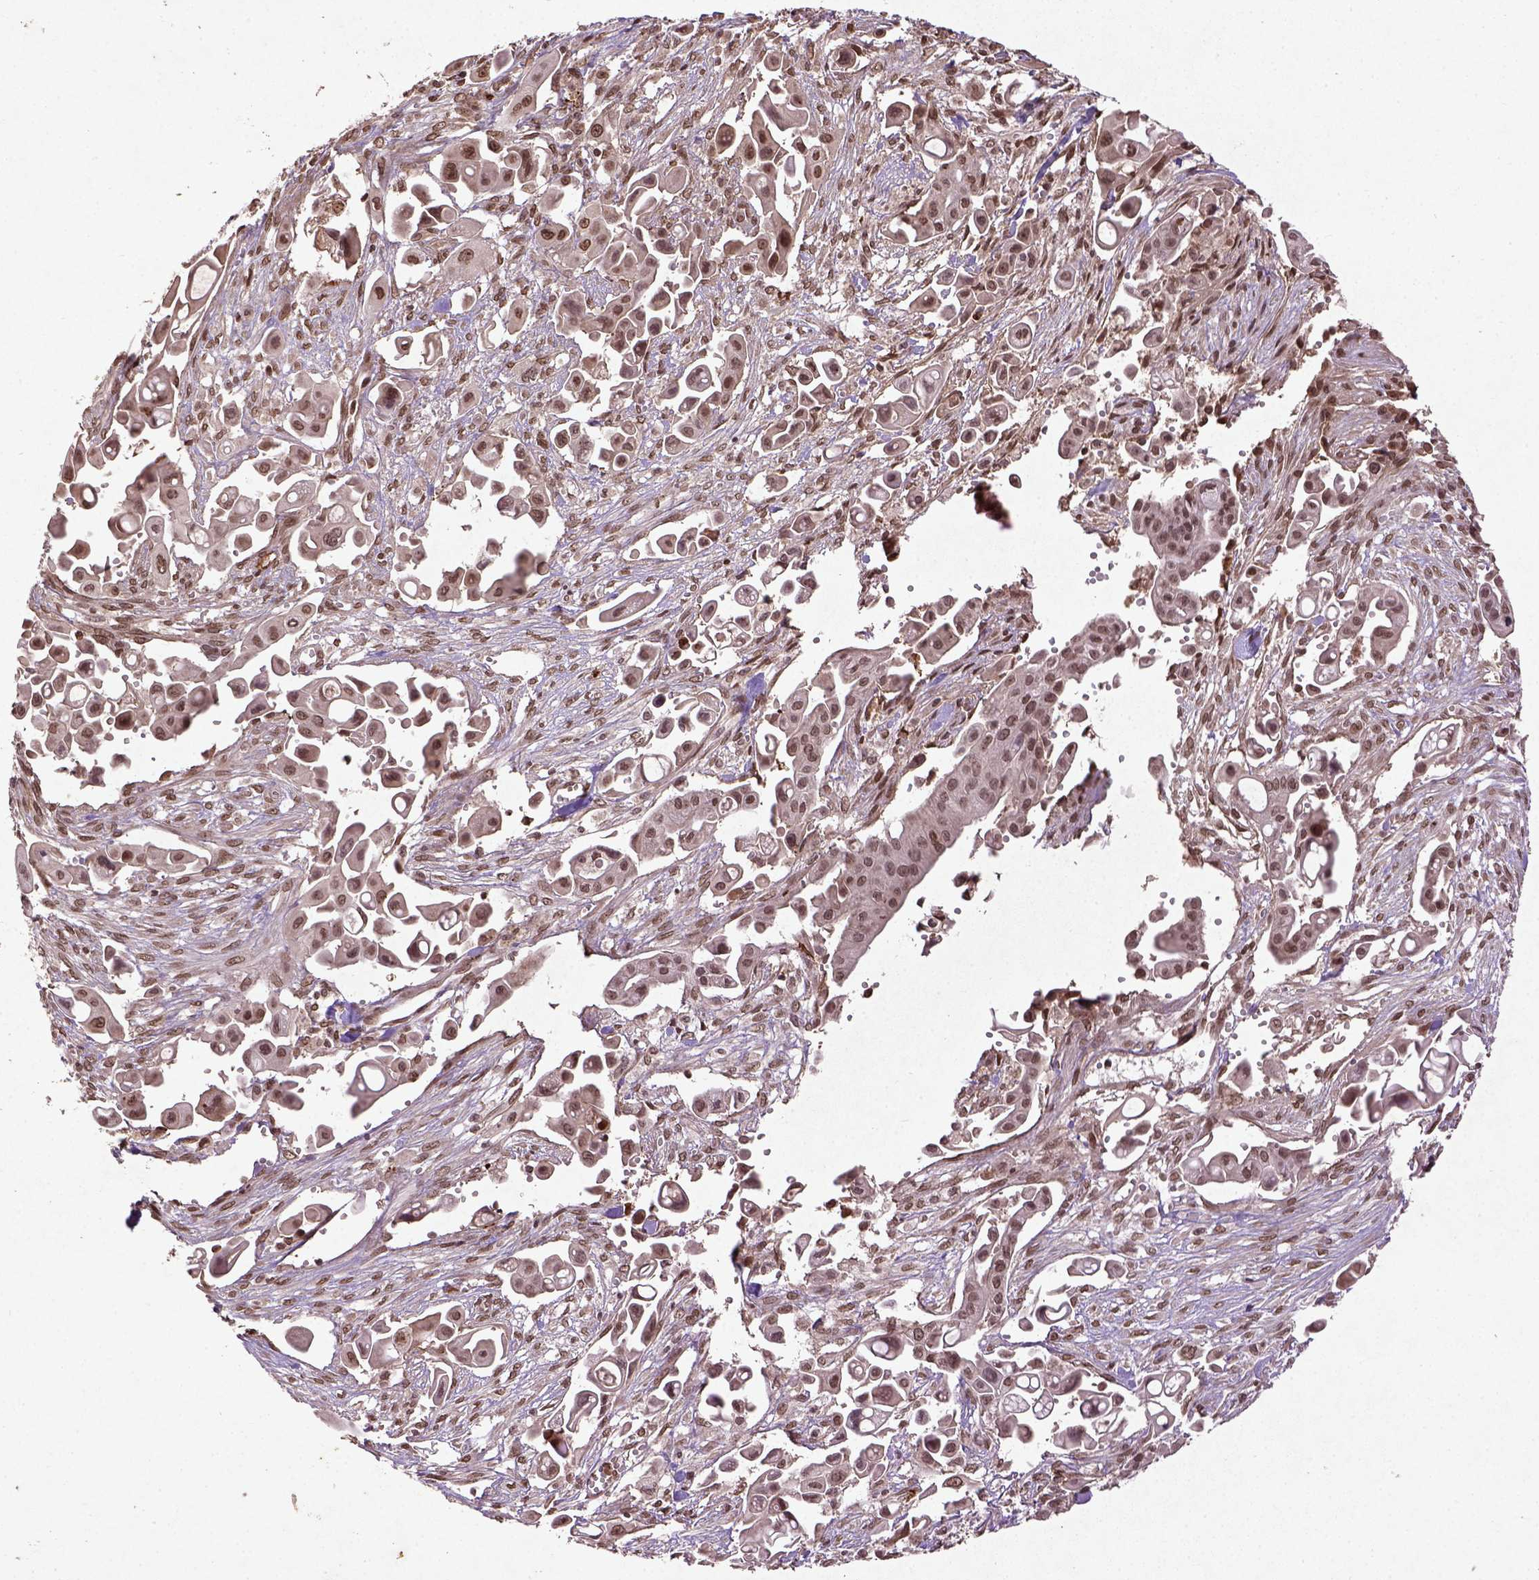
{"staining": {"intensity": "moderate", "quantity": ">75%", "location": "nuclear"}, "tissue": "pancreatic cancer", "cell_type": "Tumor cells", "image_type": "cancer", "snomed": [{"axis": "morphology", "description": "Adenocarcinoma, NOS"}, {"axis": "topography", "description": "Pancreas"}], "caption": "Immunohistochemical staining of human pancreatic cancer demonstrates moderate nuclear protein expression in about >75% of tumor cells.", "gene": "BANF1", "patient": {"sex": "male", "age": 50}}